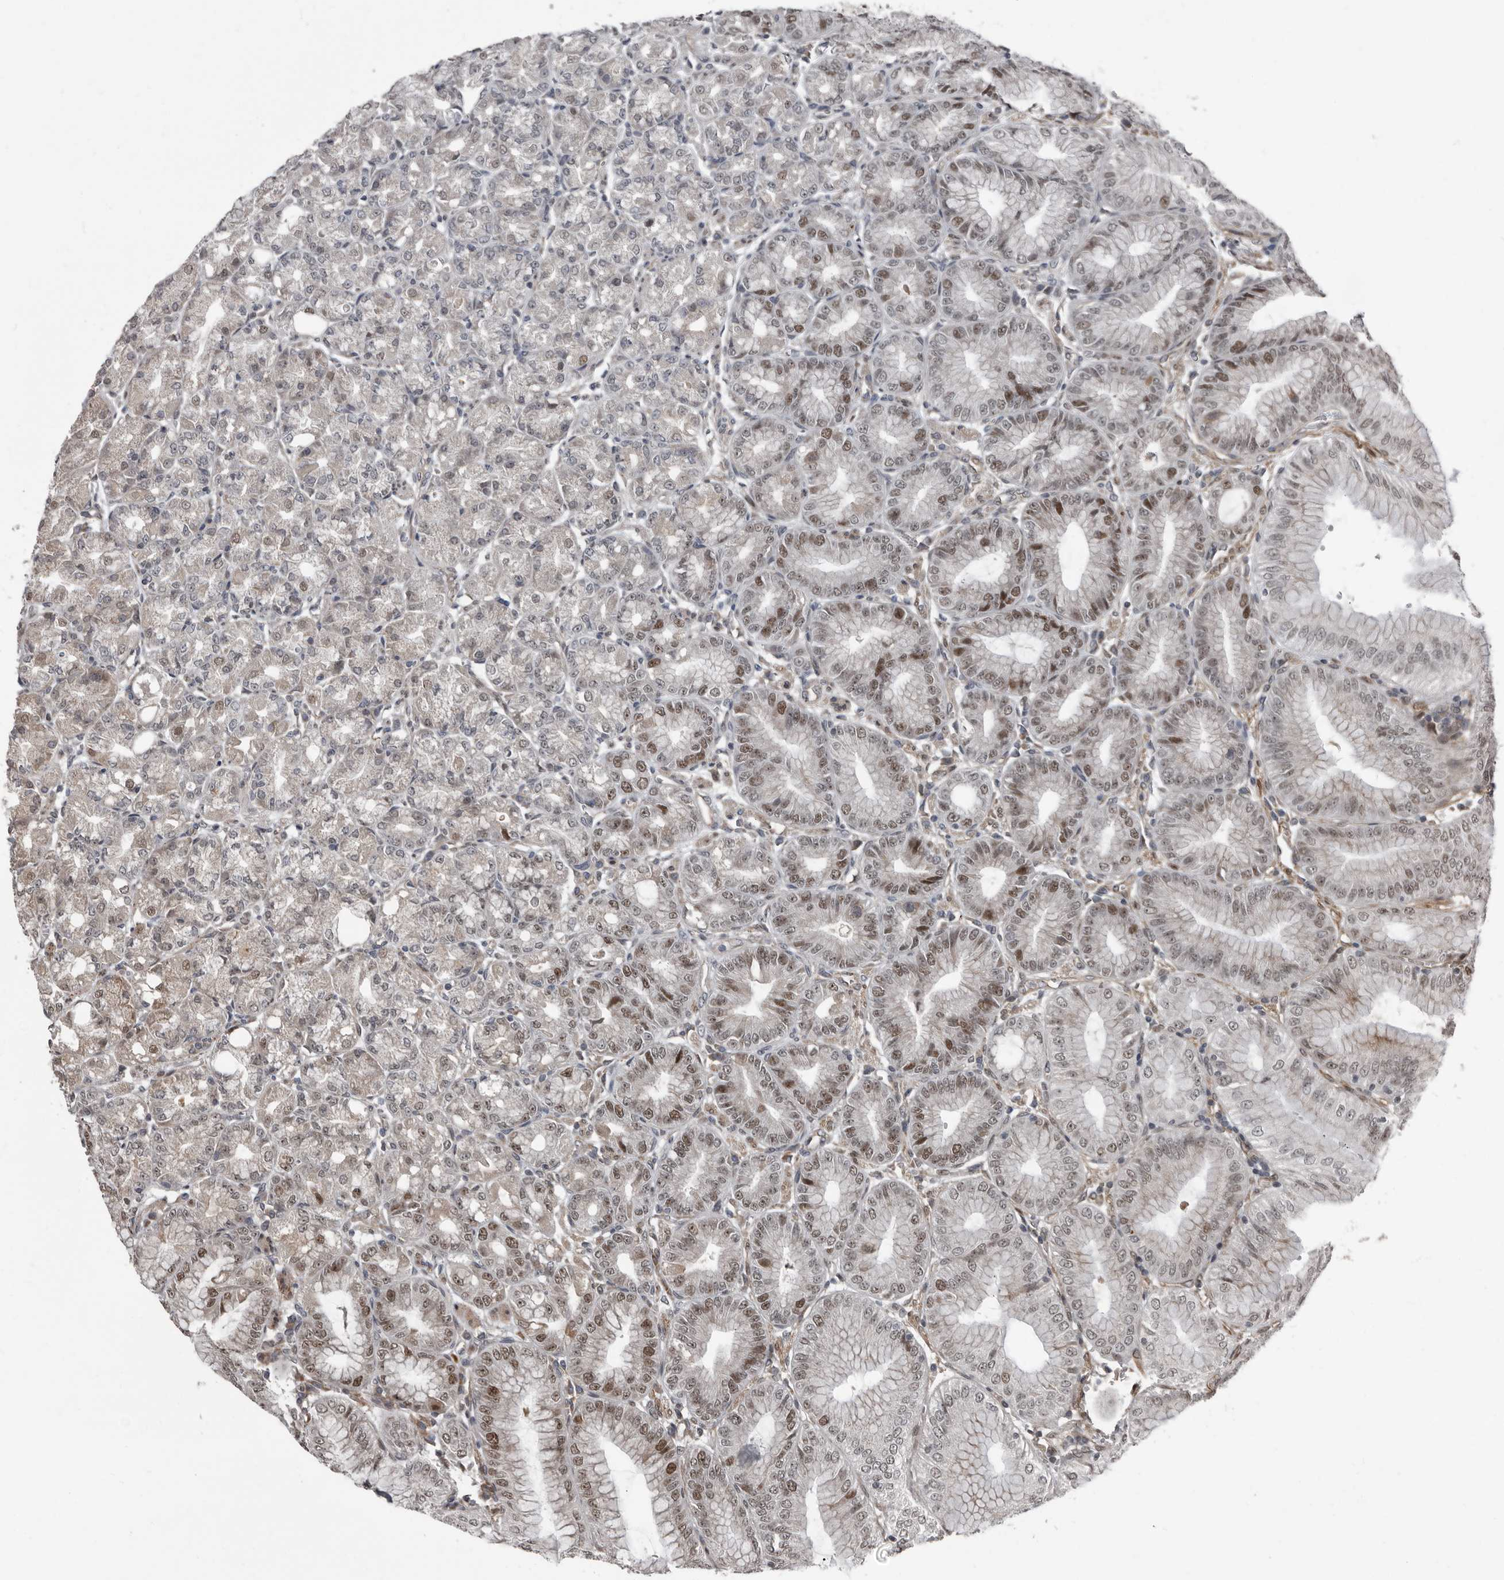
{"staining": {"intensity": "moderate", "quantity": "25%-75%", "location": "nuclear"}, "tissue": "stomach", "cell_type": "Glandular cells", "image_type": "normal", "snomed": [{"axis": "morphology", "description": "Normal tissue, NOS"}, {"axis": "topography", "description": "Stomach, lower"}], "caption": "The immunohistochemical stain shows moderate nuclear staining in glandular cells of normal stomach. Ihc stains the protein of interest in brown and the nuclei are stained blue.", "gene": "CHD1L", "patient": {"sex": "male", "age": 71}}